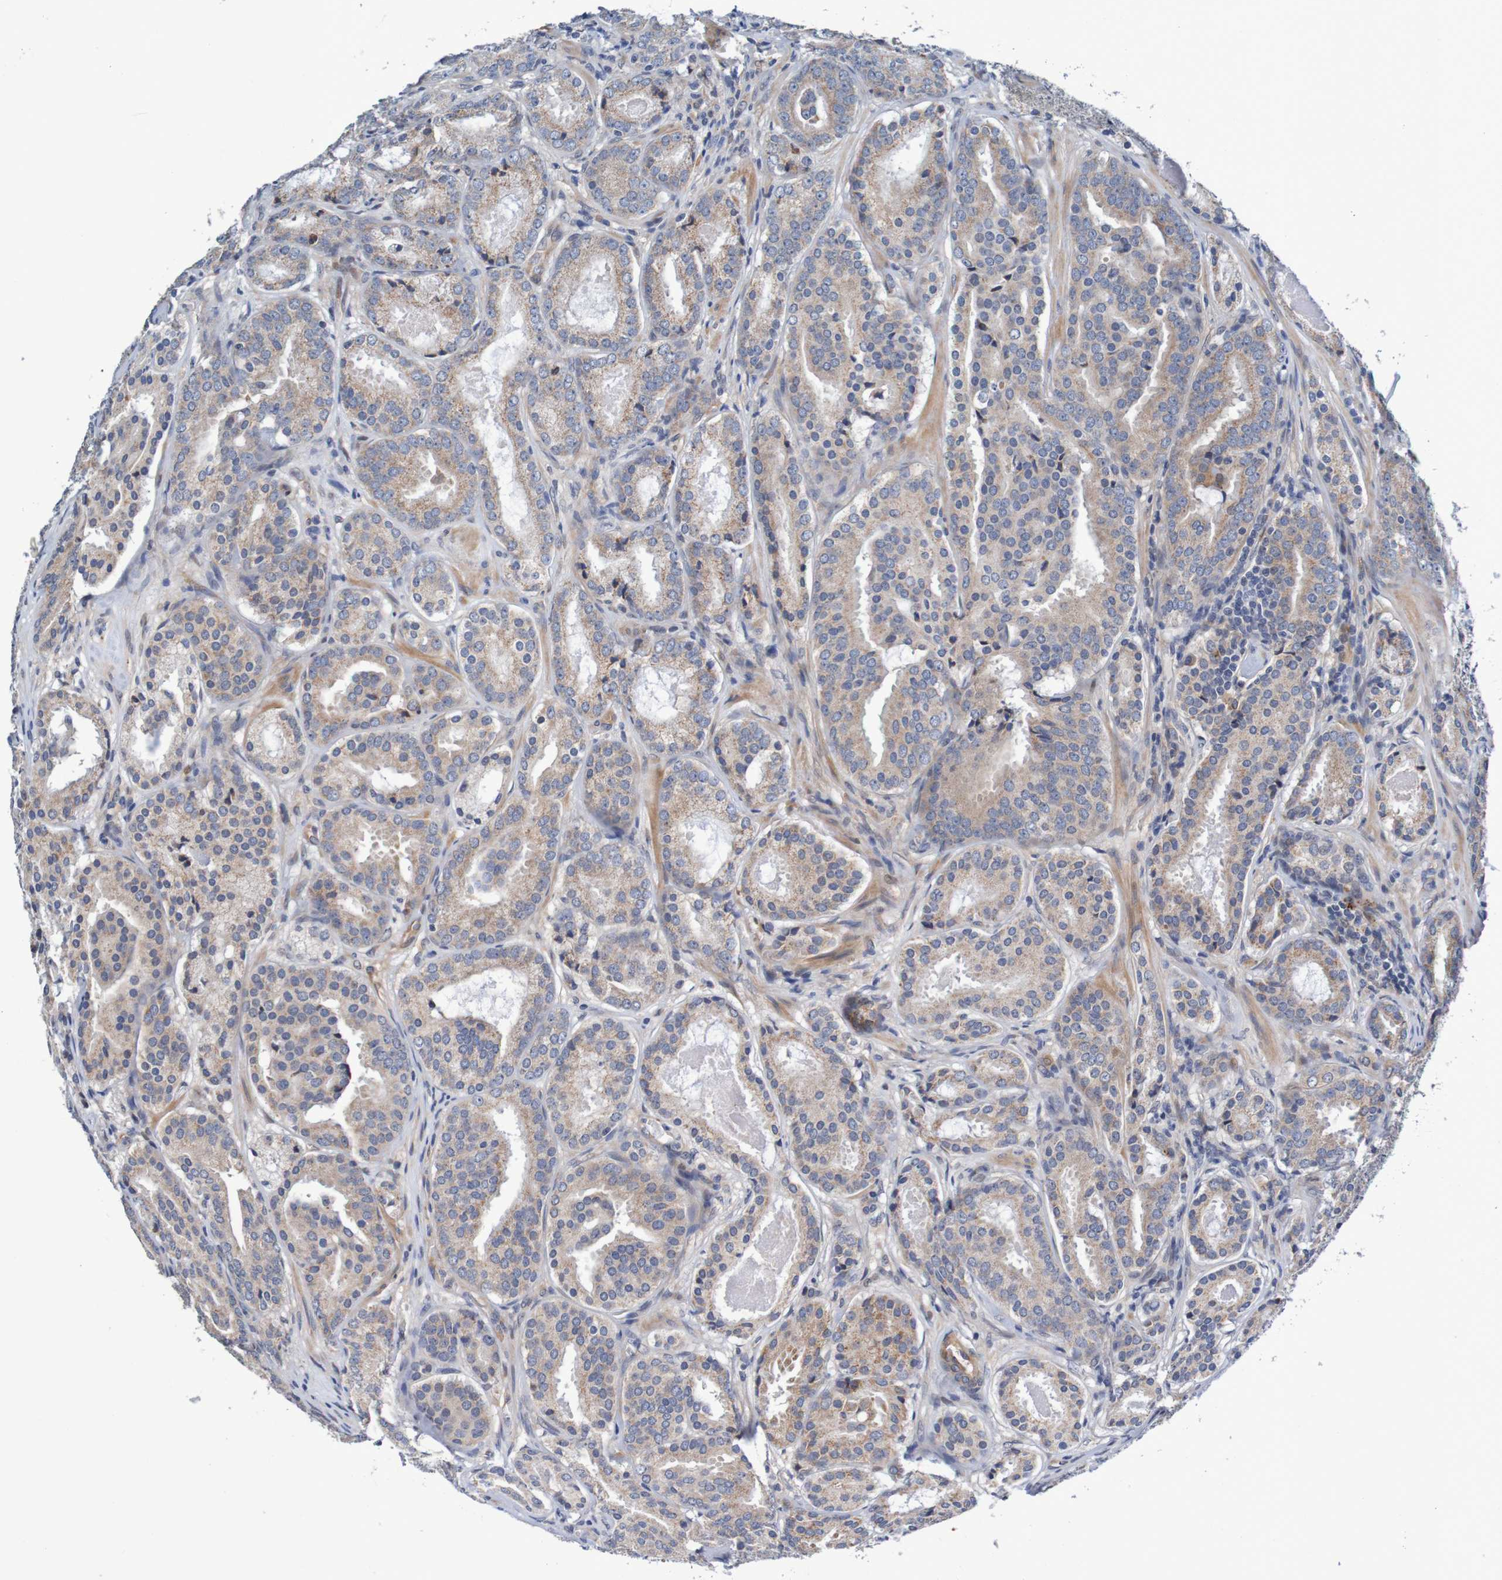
{"staining": {"intensity": "weak", "quantity": ">75%", "location": "cytoplasmic/membranous"}, "tissue": "prostate cancer", "cell_type": "Tumor cells", "image_type": "cancer", "snomed": [{"axis": "morphology", "description": "Adenocarcinoma, Low grade"}, {"axis": "topography", "description": "Prostate"}], "caption": "Low-grade adenocarcinoma (prostate) tissue shows weak cytoplasmic/membranous positivity in about >75% of tumor cells, visualized by immunohistochemistry. The staining is performed using DAB brown chromogen to label protein expression. The nuclei are counter-stained blue using hematoxylin.", "gene": "CPED1", "patient": {"sex": "male", "age": 69}}